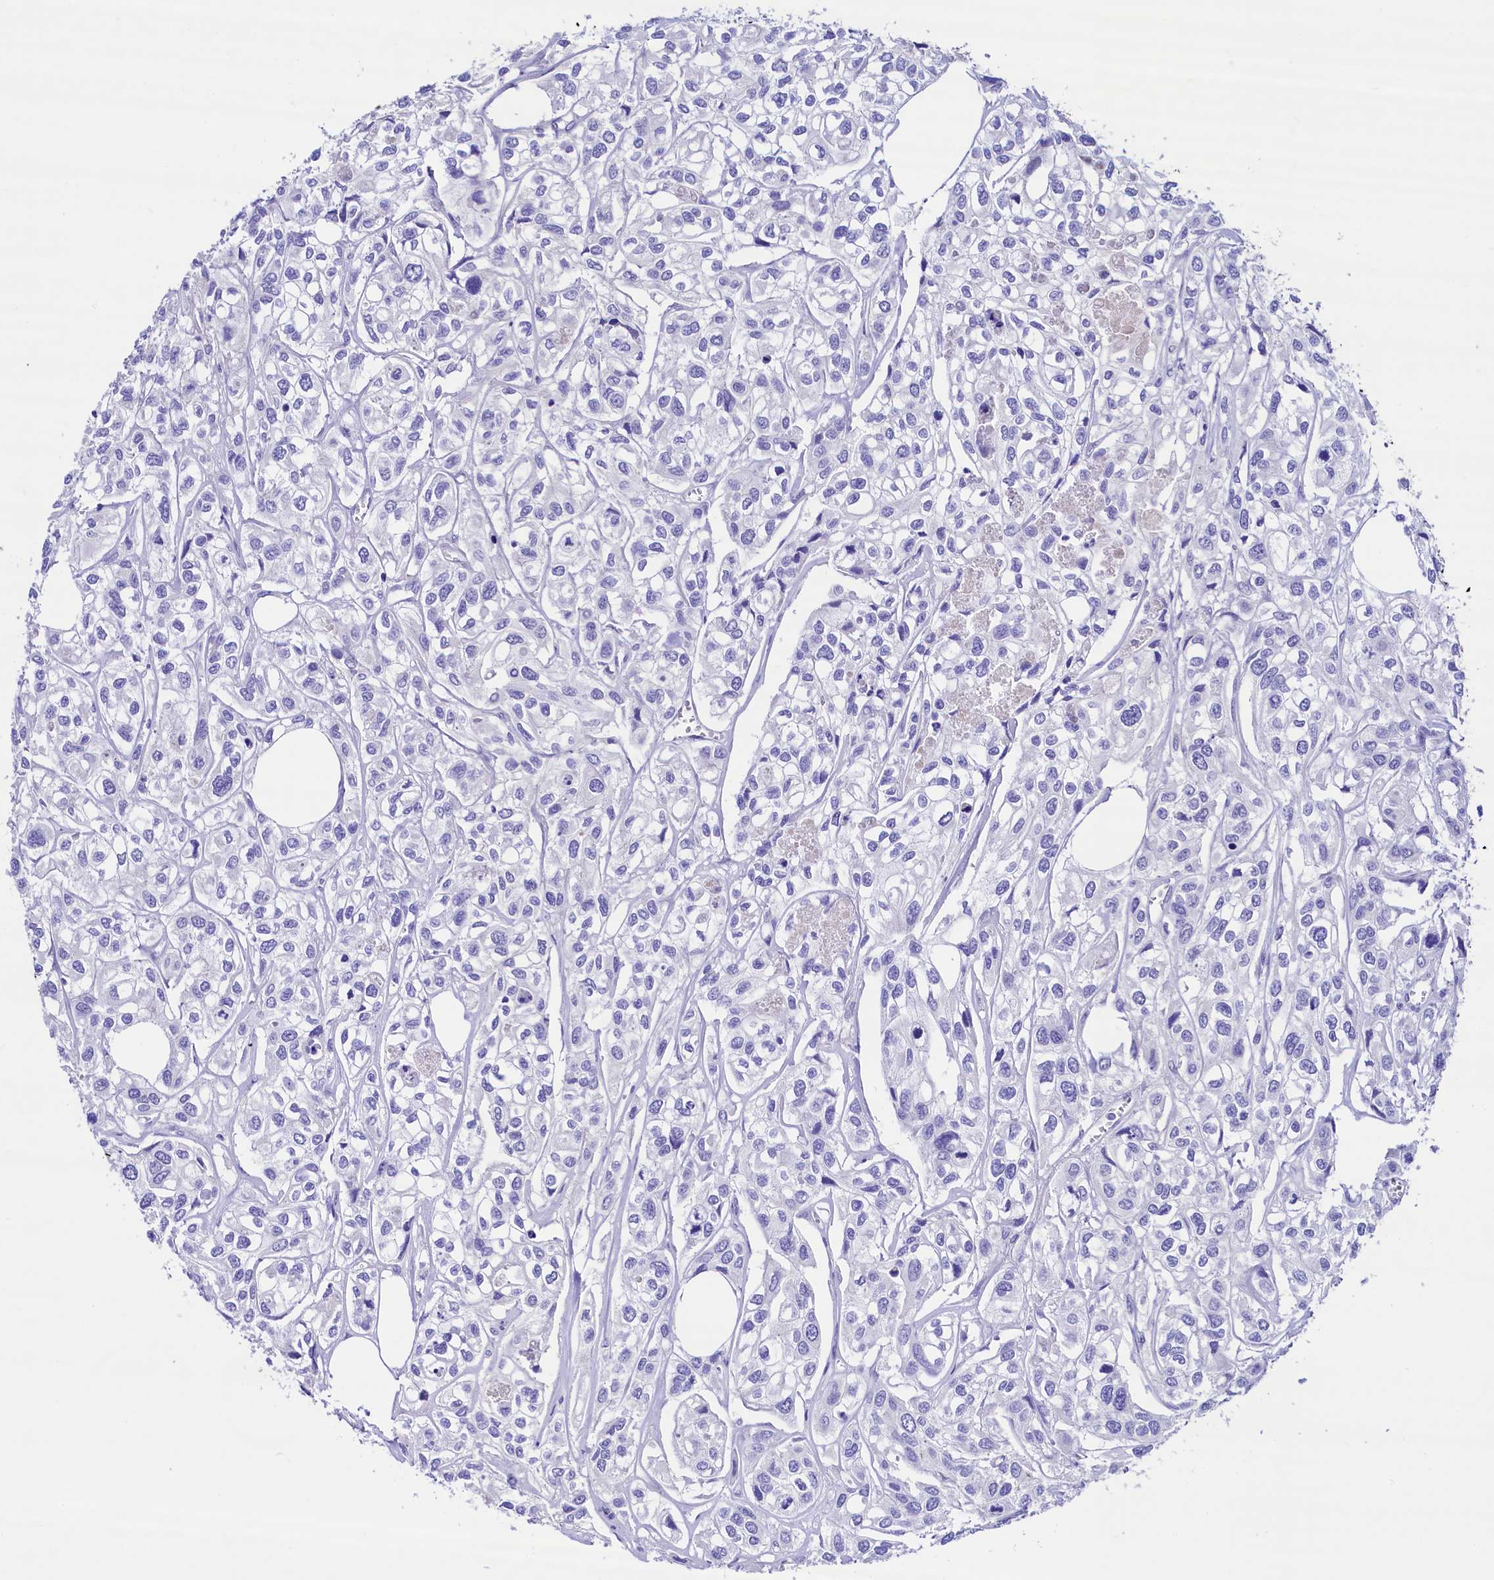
{"staining": {"intensity": "negative", "quantity": "none", "location": "none"}, "tissue": "urothelial cancer", "cell_type": "Tumor cells", "image_type": "cancer", "snomed": [{"axis": "morphology", "description": "Urothelial carcinoma, High grade"}, {"axis": "topography", "description": "Urinary bladder"}], "caption": "High power microscopy image of an IHC image of urothelial cancer, revealing no significant staining in tumor cells.", "gene": "RBP3", "patient": {"sex": "male", "age": 67}}